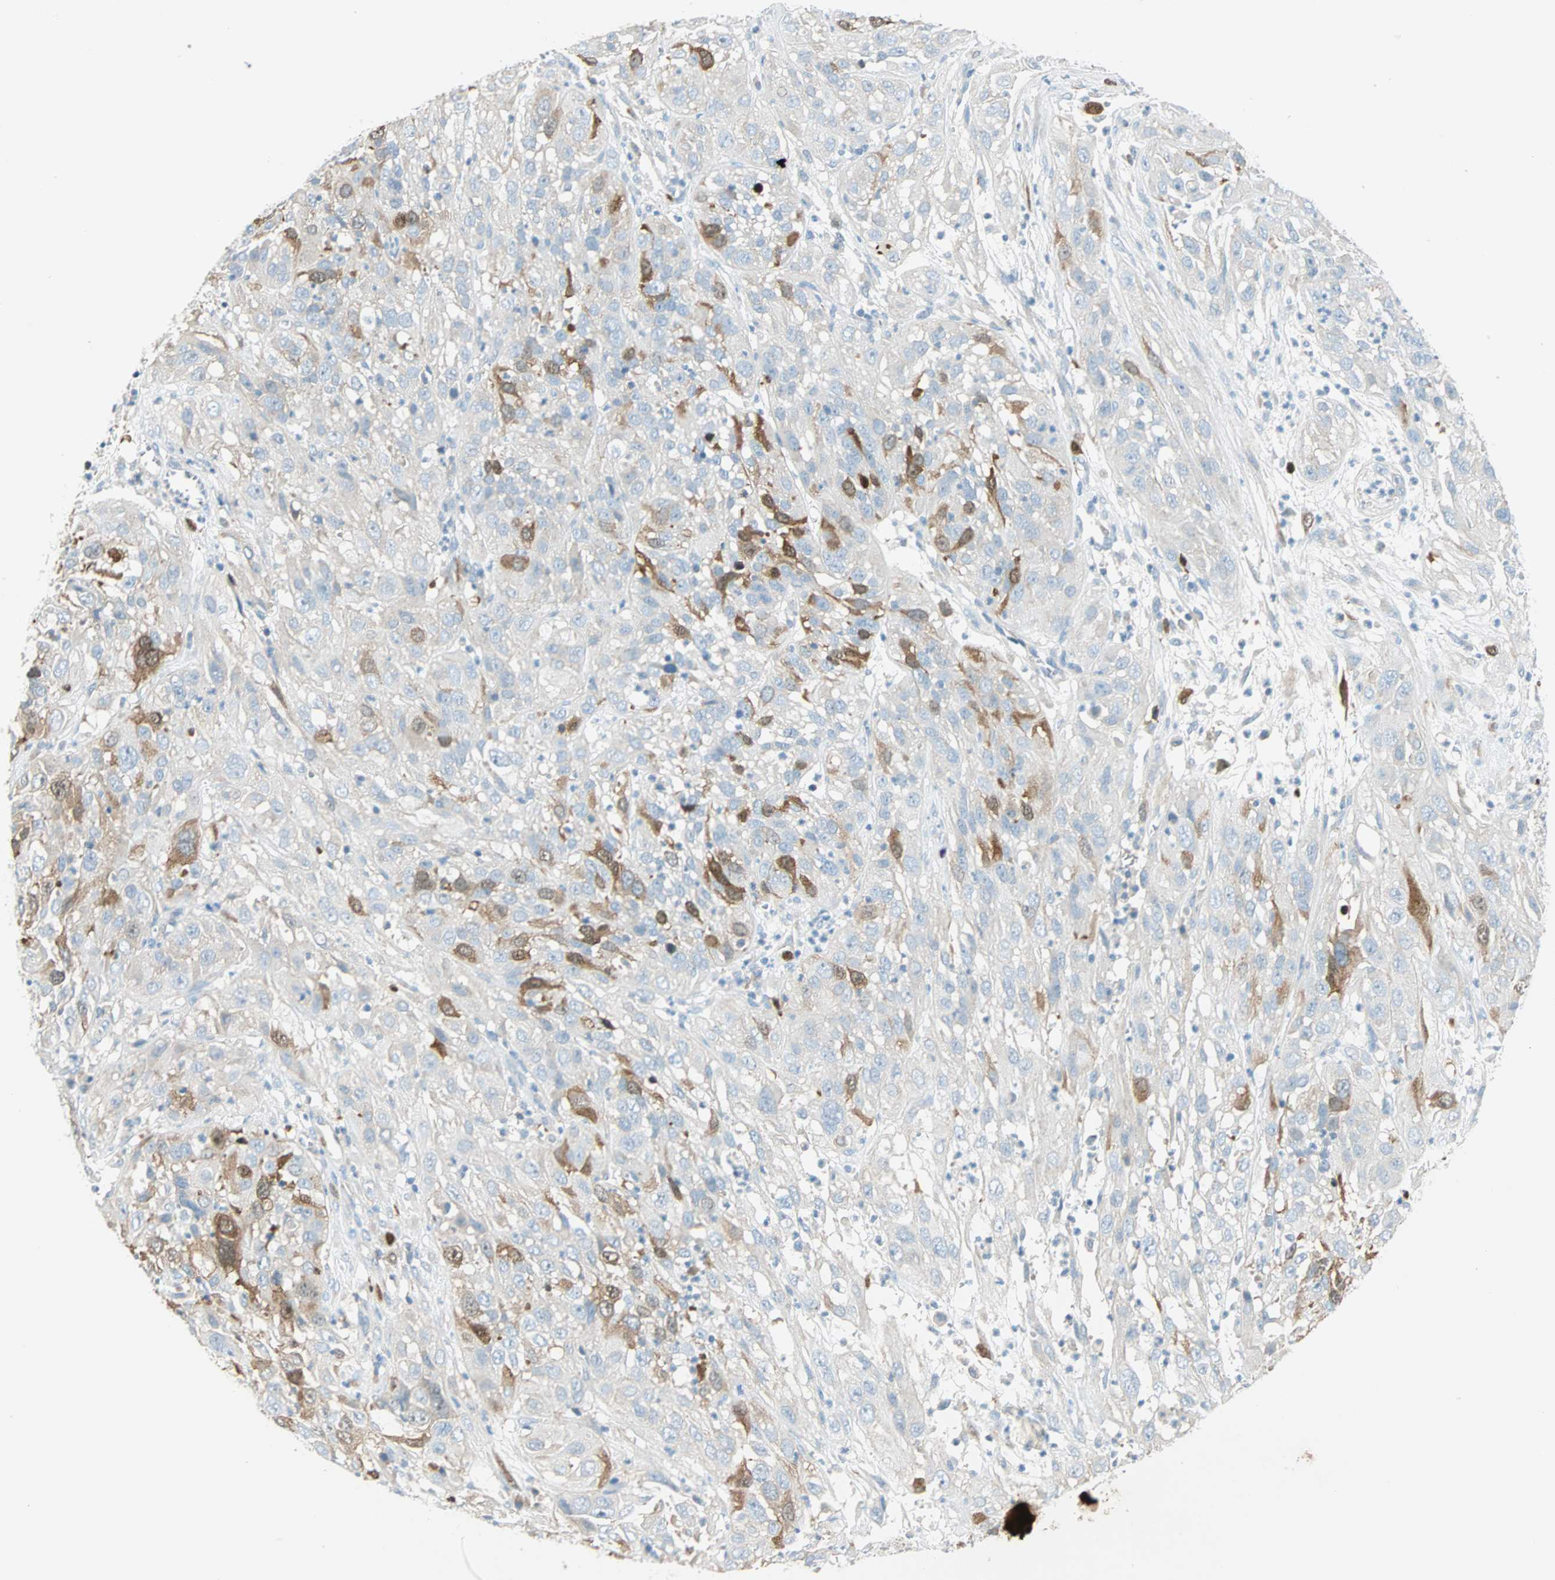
{"staining": {"intensity": "moderate", "quantity": "<25%", "location": "cytoplasmic/membranous"}, "tissue": "cervical cancer", "cell_type": "Tumor cells", "image_type": "cancer", "snomed": [{"axis": "morphology", "description": "Squamous cell carcinoma, NOS"}, {"axis": "topography", "description": "Cervix"}], "caption": "Protein expression by immunohistochemistry (IHC) demonstrates moderate cytoplasmic/membranous staining in about <25% of tumor cells in cervical cancer (squamous cell carcinoma).", "gene": "PTTG1", "patient": {"sex": "female", "age": 32}}